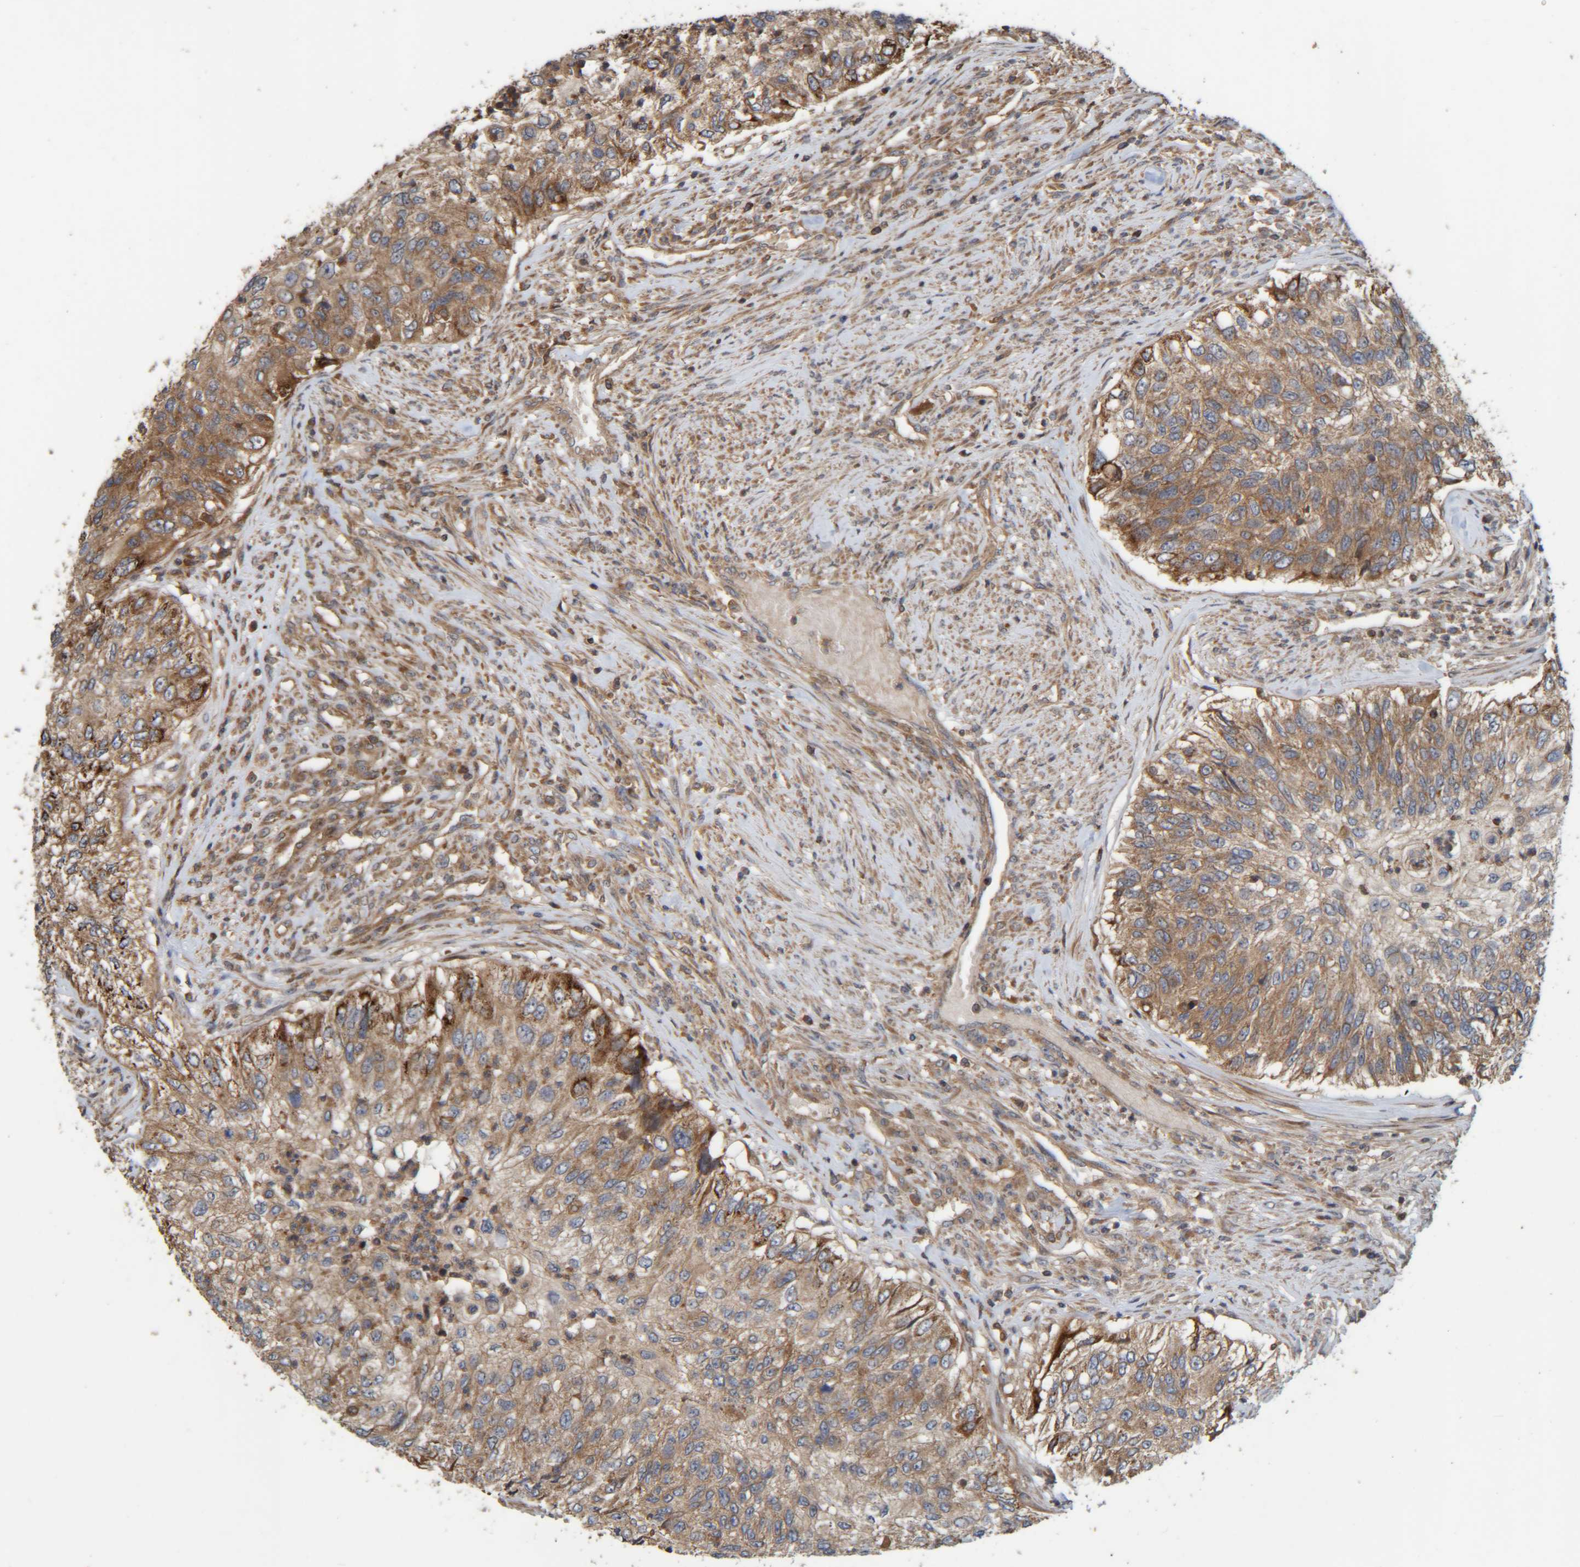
{"staining": {"intensity": "moderate", "quantity": ">75%", "location": "cytoplasmic/membranous"}, "tissue": "urothelial cancer", "cell_type": "Tumor cells", "image_type": "cancer", "snomed": [{"axis": "morphology", "description": "Urothelial carcinoma, High grade"}, {"axis": "topography", "description": "Urinary bladder"}], "caption": "The micrograph exhibits a brown stain indicating the presence of a protein in the cytoplasmic/membranous of tumor cells in urothelial cancer. (DAB (3,3'-diaminobenzidine) IHC with brightfield microscopy, high magnification).", "gene": "CCDC57", "patient": {"sex": "female", "age": 60}}